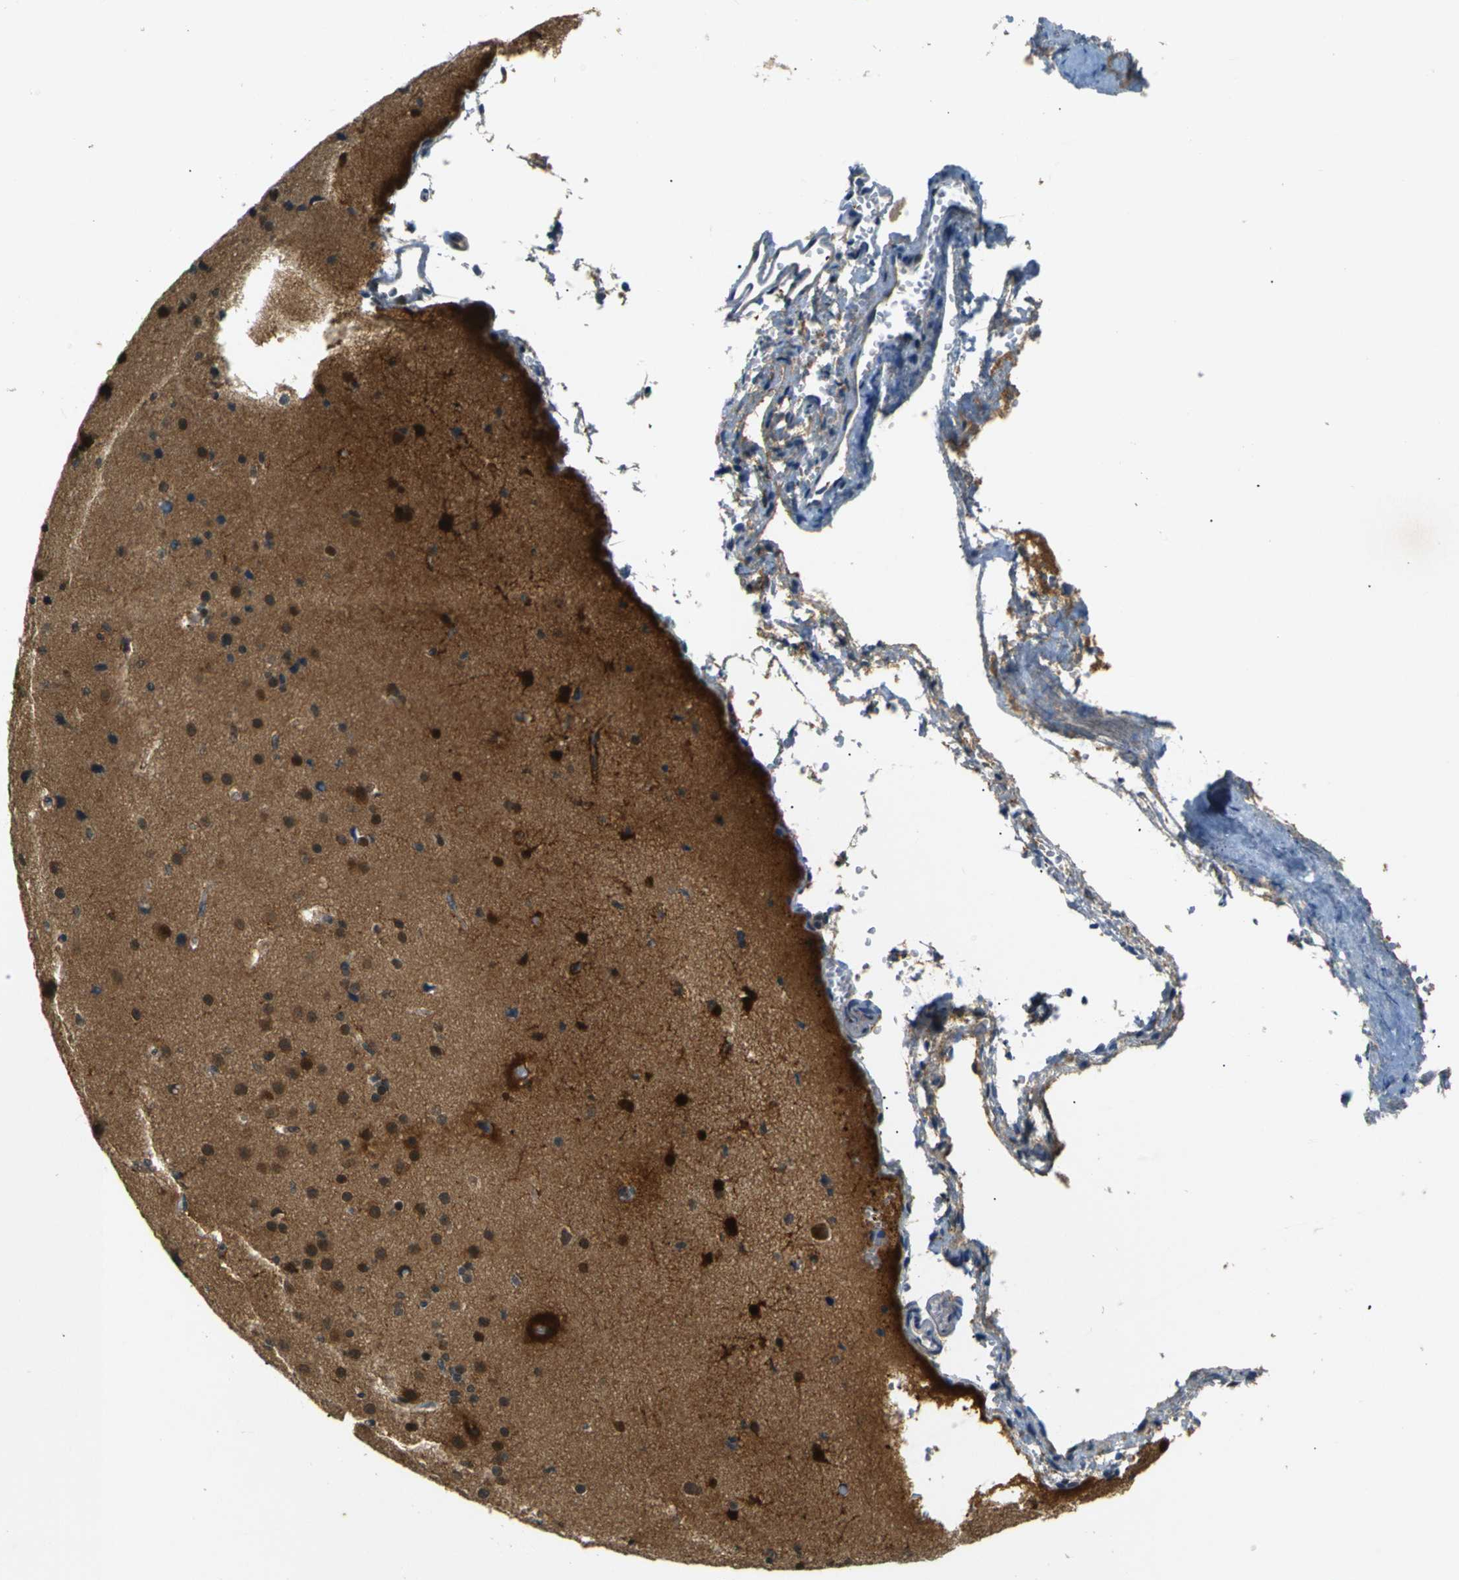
{"staining": {"intensity": "negative", "quantity": "none", "location": "none"}, "tissue": "cerebral cortex", "cell_type": "Endothelial cells", "image_type": "normal", "snomed": [{"axis": "morphology", "description": "Normal tissue, NOS"}, {"axis": "morphology", "description": "Developmental malformation"}, {"axis": "topography", "description": "Cerebral cortex"}], "caption": "The IHC micrograph has no significant positivity in endothelial cells of cerebral cortex.", "gene": "SKP1", "patient": {"sex": "female", "age": 30}}